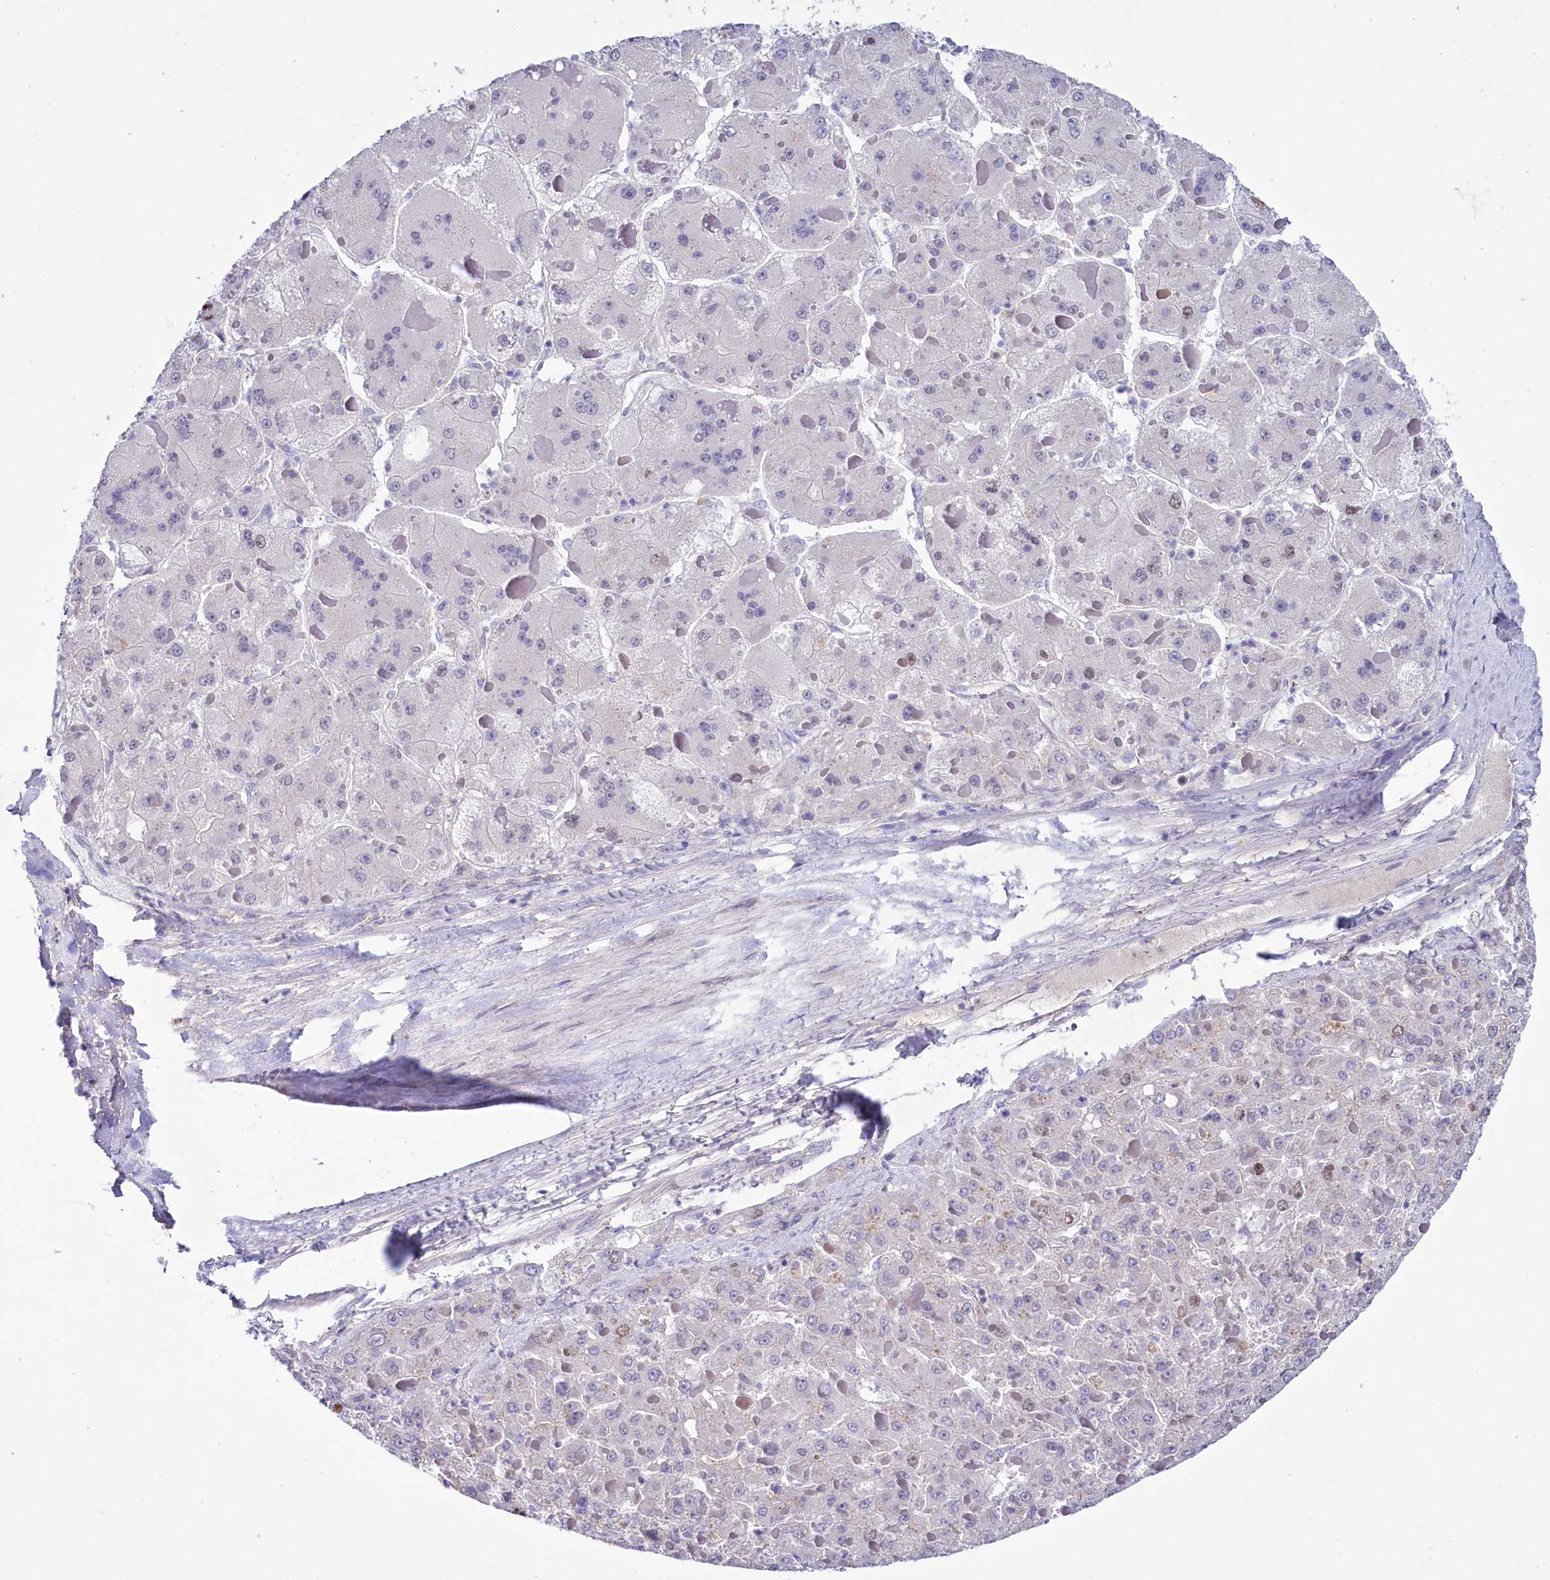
{"staining": {"intensity": "negative", "quantity": "none", "location": "none"}, "tissue": "liver cancer", "cell_type": "Tumor cells", "image_type": "cancer", "snomed": [{"axis": "morphology", "description": "Carcinoma, Hepatocellular, NOS"}, {"axis": "topography", "description": "Liver"}], "caption": "Immunohistochemistry (IHC) of human liver cancer (hepatocellular carcinoma) exhibits no positivity in tumor cells. Nuclei are stained in blue.", "gene": "FAM111B", "patient": {"sex": "female", "age": 73}}